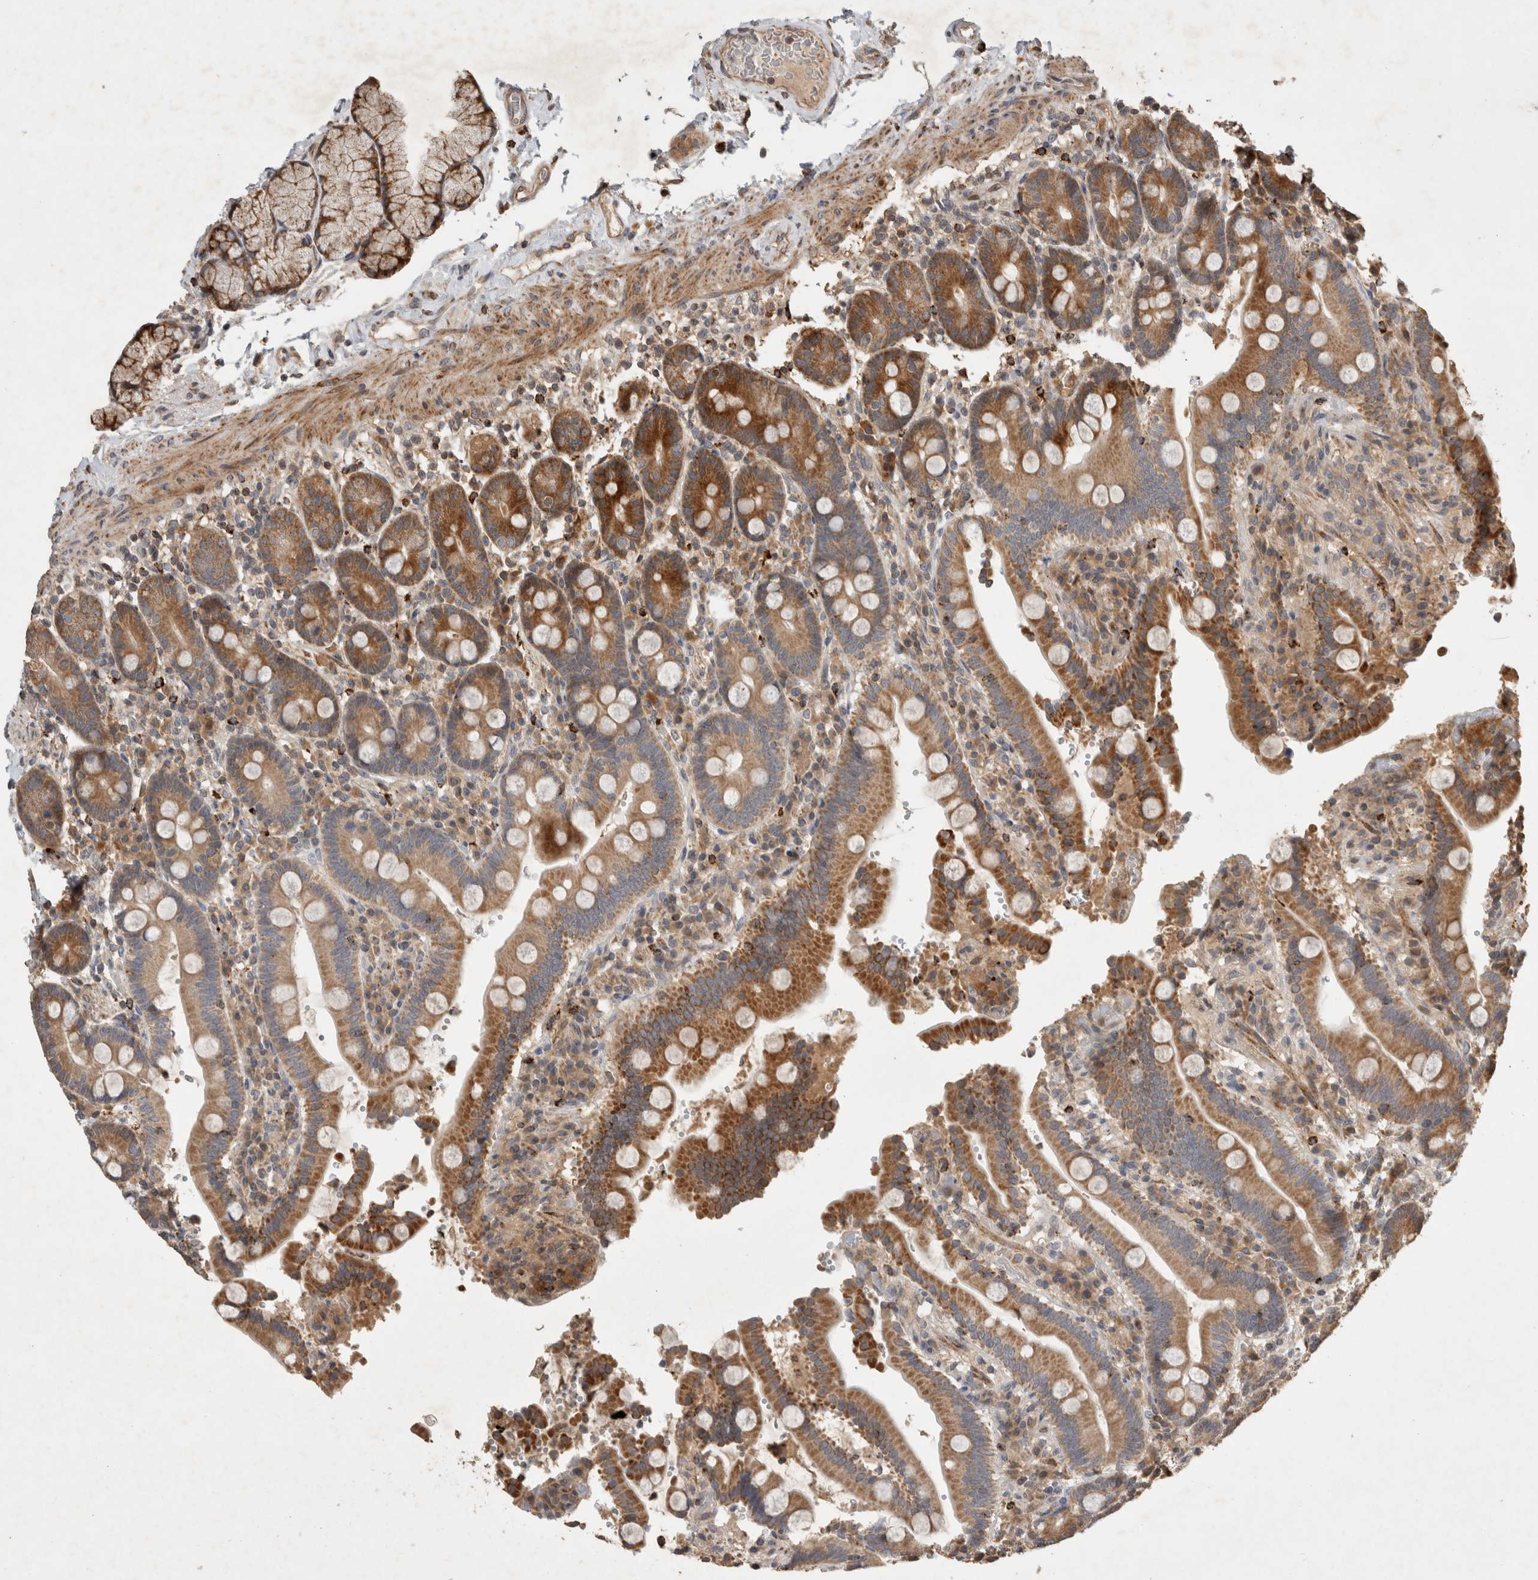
{"staining": {"intensity": "strong", "quantity": "25%-75%", "location": "cytoplasmic/membranous"}, "tissue": "duodenum", "cell_type": "Glandular cells", "image_type": "normal", "snomed": [{"axis": "morphology", "description": "Normal tissue, NOS"}, {"axis": "topography", "description": "Small intestine, NOS"}], "caption": "Brown immunohistochemical staining in normal human duodenum reveals strong cytoplasmic/membranous positivity in approximately 25%-75% of glandular cells.", "gene": "SERAC1", "patient": {"sex": "female", "age": 71}}